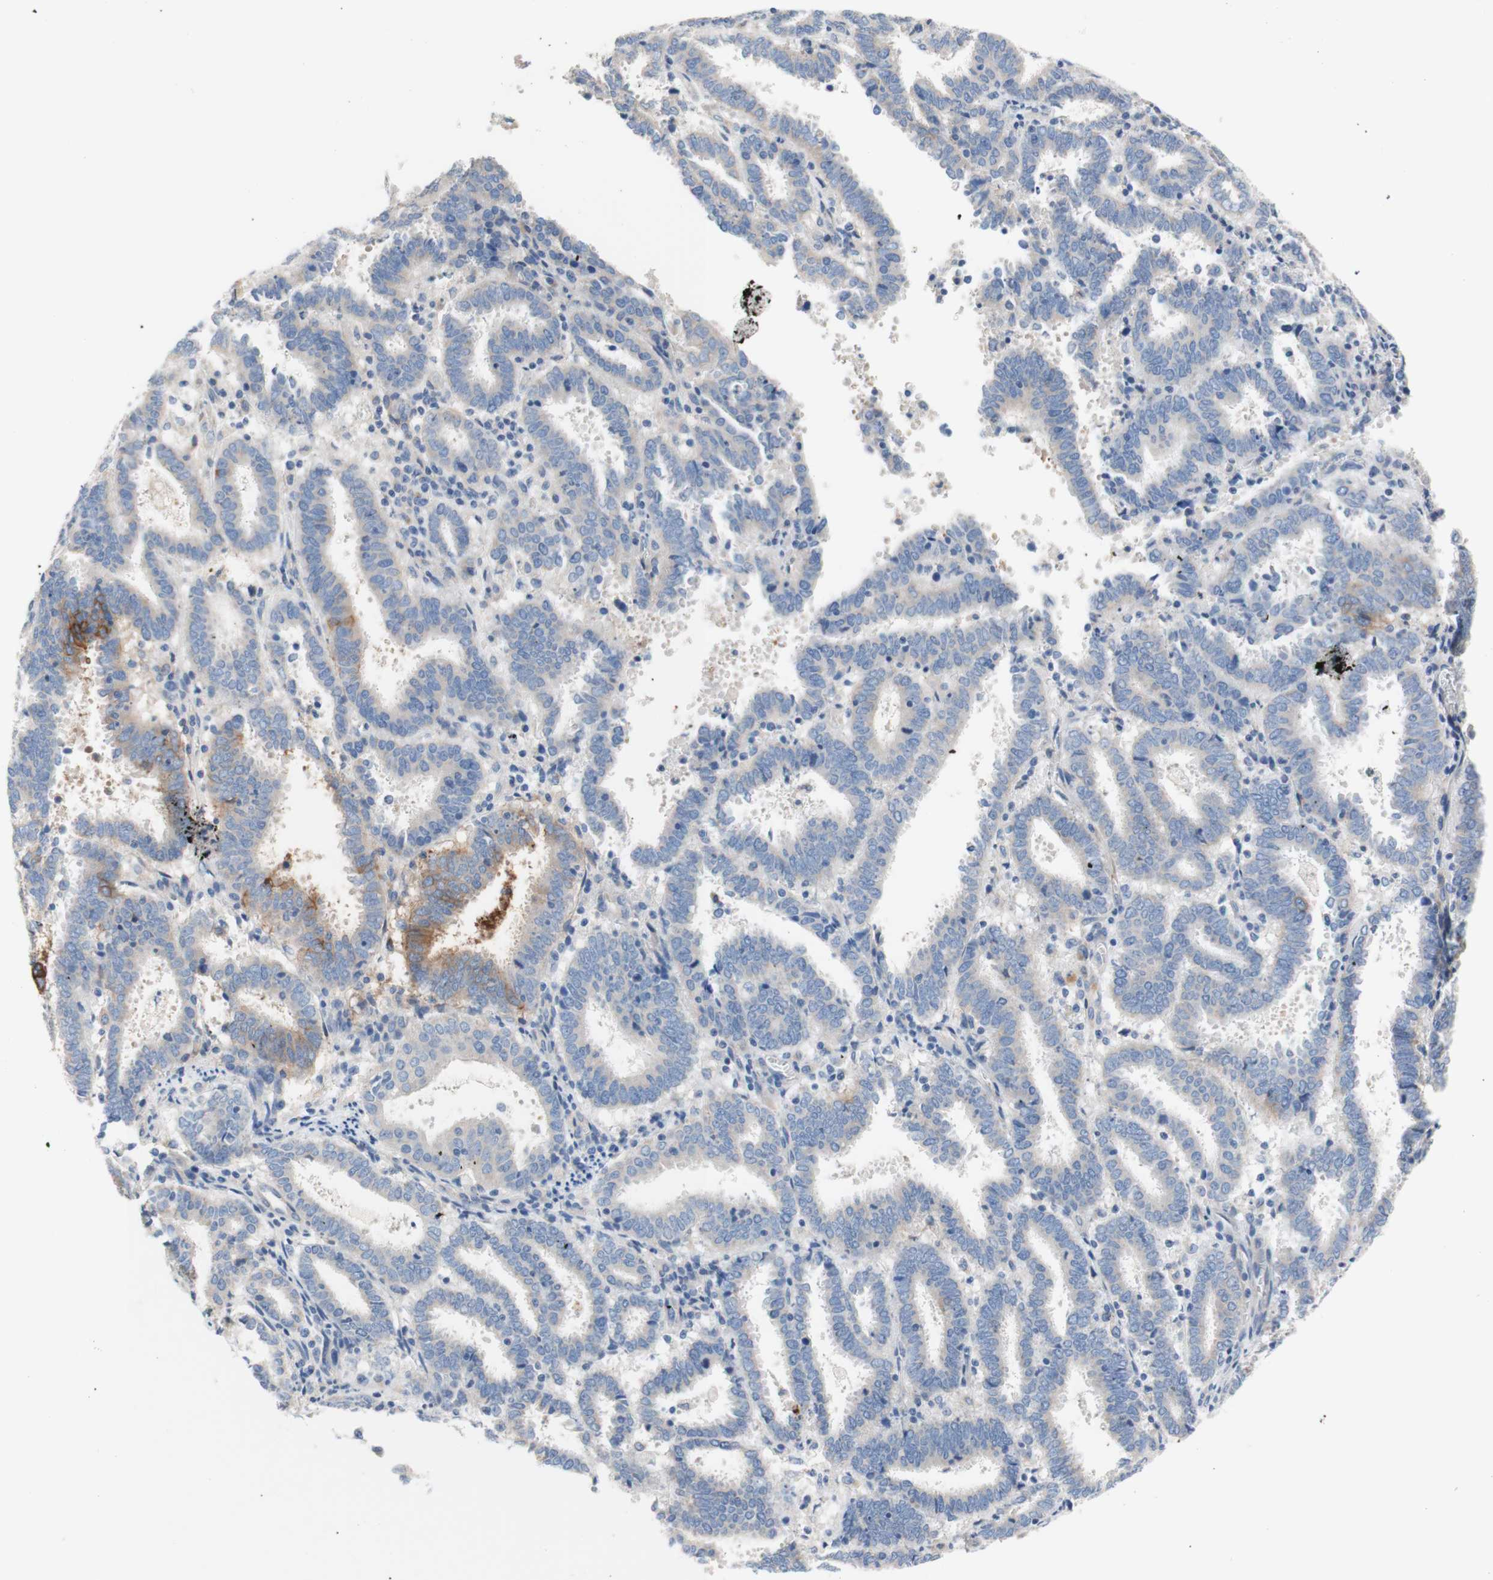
{"staining": {"intensity": "moderate", "quantity": "<25%", "location": "cytoplasmic/membranous"}, "tissue": "endometrial cancer", "cell_type": "Tumor cells", "image_type": "cancer", "snomed": [{"axis": "morphology", "description": "Adenocarcinoma, NOS"}, {"axis": "topography", "description": "Uterus"}], "caption": "Immunohistochemistry (IHC) image of adenocarcinoma (endometrial) stained for a protein (brown), which shows low levels of moderate cytoplasmic/membranous expression in about <25% of tumor cells.", "gene": "F3", "patient": {"sex": "female", "age": 83}}